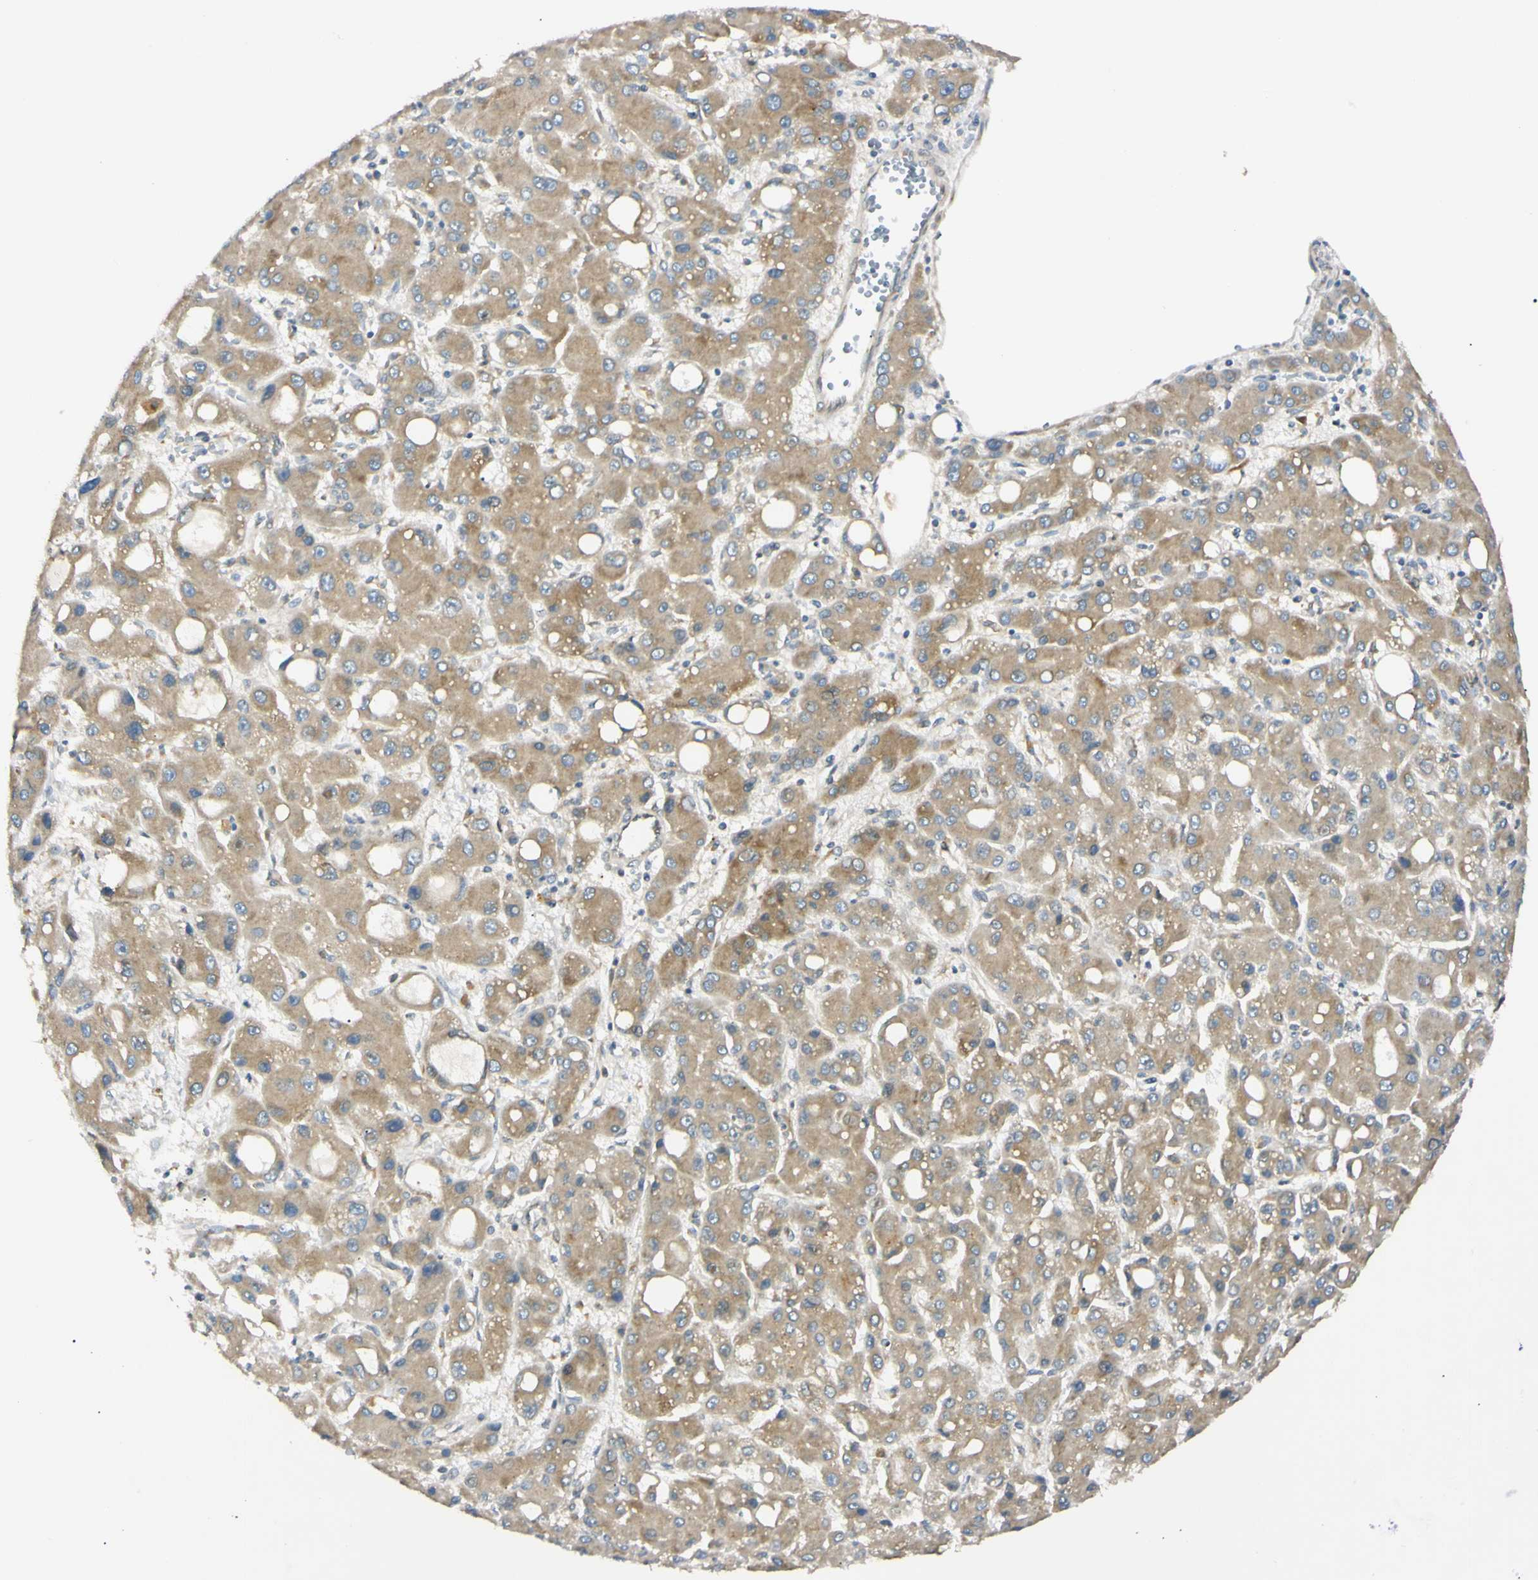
{"staining": {"intensity": "weak", "quantity": ">75%", "location": "cytoplasmic/membranous"}, "tissue": "liver cancer", "cell_type": "Tumor cells", "image_type": "cancer", "snomed": [{"axis": "morphology", "description": "Carcinoma, Hepatocellular, NOS"}, {"axis": "topography", "description": "Liver"}], "caption": "Immunohistochemistry (IHC) photomicrograph of liver cancer stained for a protein (brown), which exhibits low levels of weak cytoplasmic/membranous positivity in approximately >75% of tumor cells.", "gene": "IER3IP1", "patient": {"sex": "male", "age": 55}}